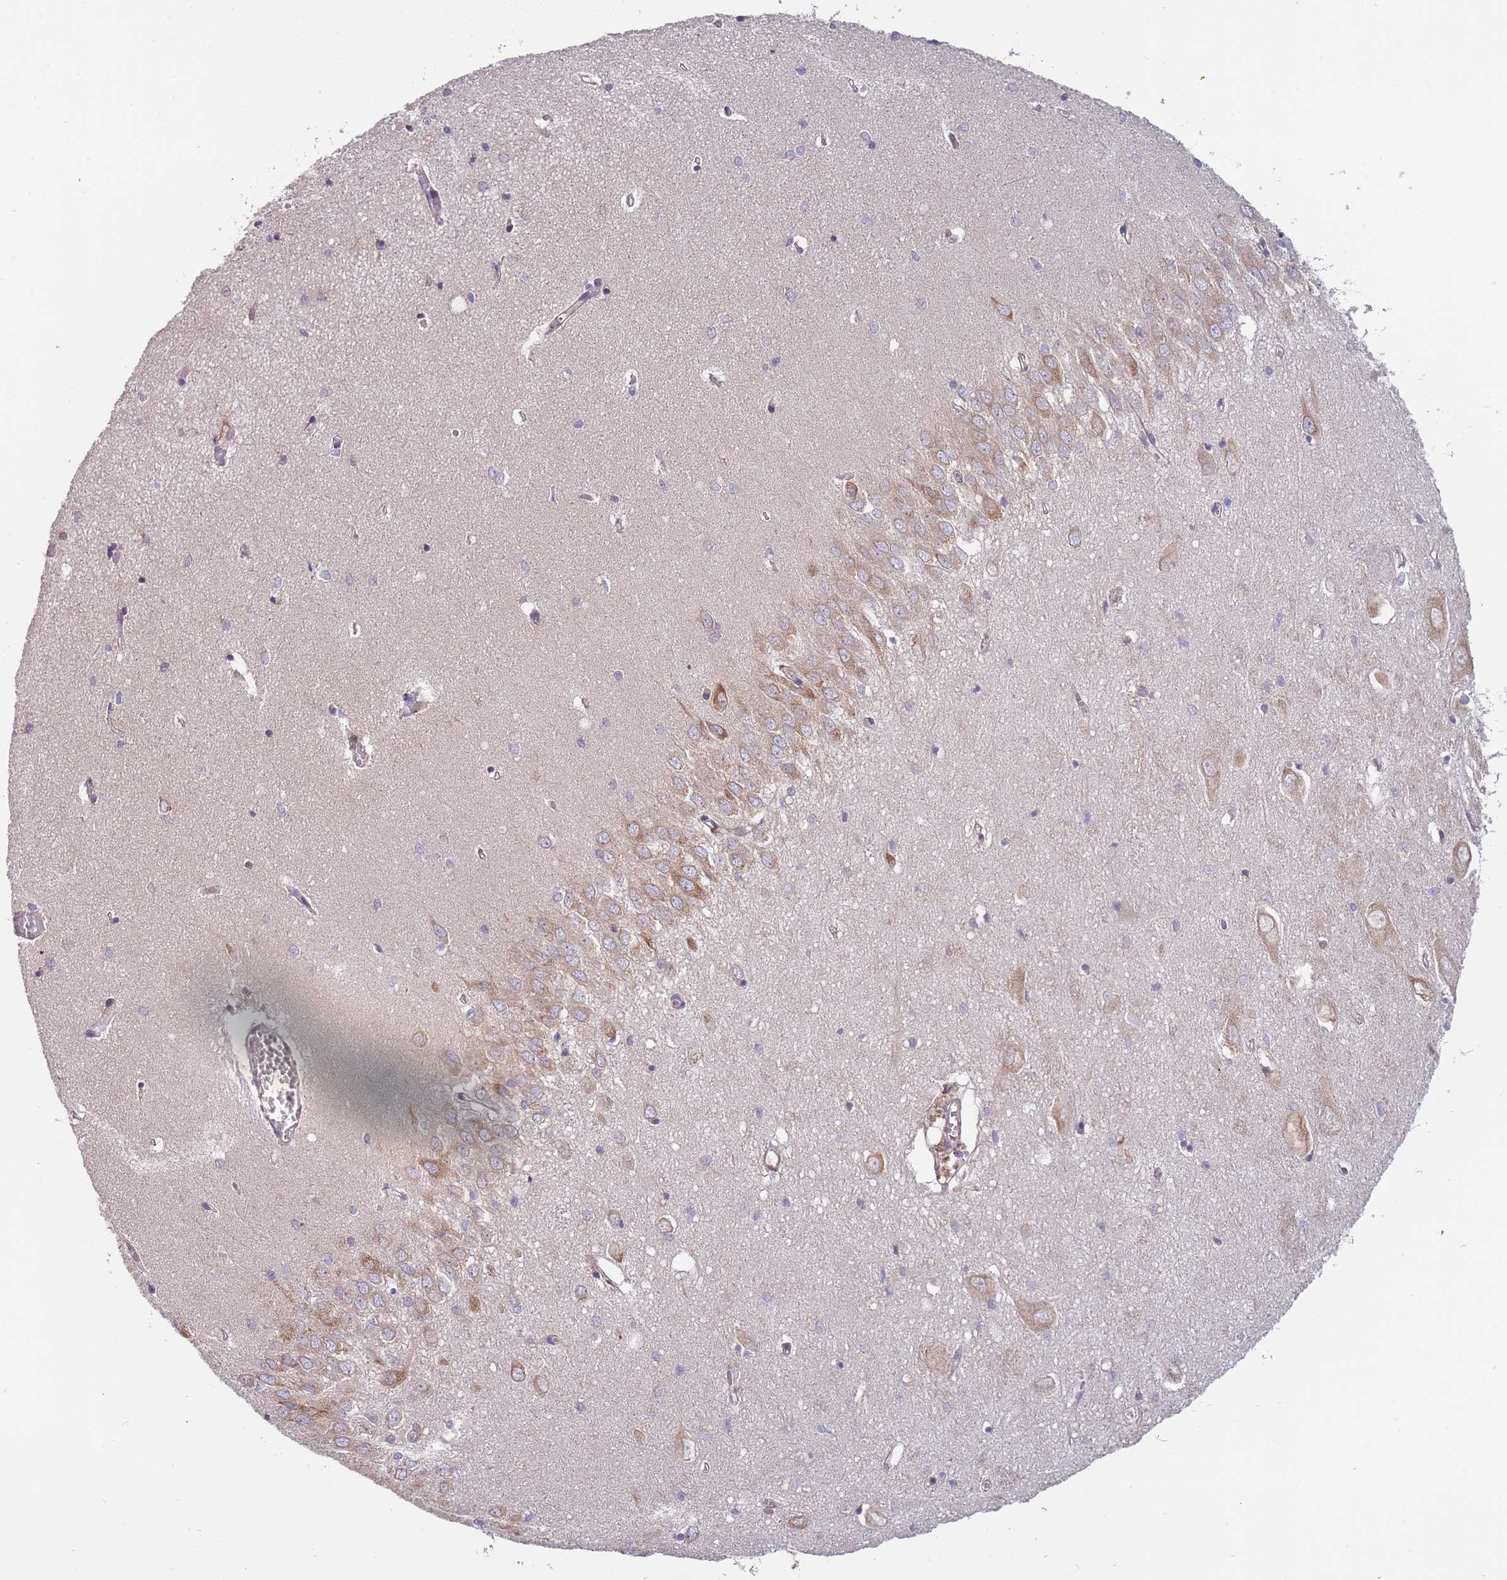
{"staining": {"intensity": "negative", "quantity": "none", "location": "none"}, "tissue": "hippocampus", "cell_type": "Glial cells", "image_type": "normal", "snomed": [{"axis": "morphology", "description": "Normal tissue, NOS"}, {"axis": "topography", "description": "Hippocampus"}], "caption": "Hippocampus stained for a protein using immunohistochemistry (IHC) exhibits no positivity glial cells.", "gene": "ARMCX6", "patient": {"sex": "female", "age": 64}}